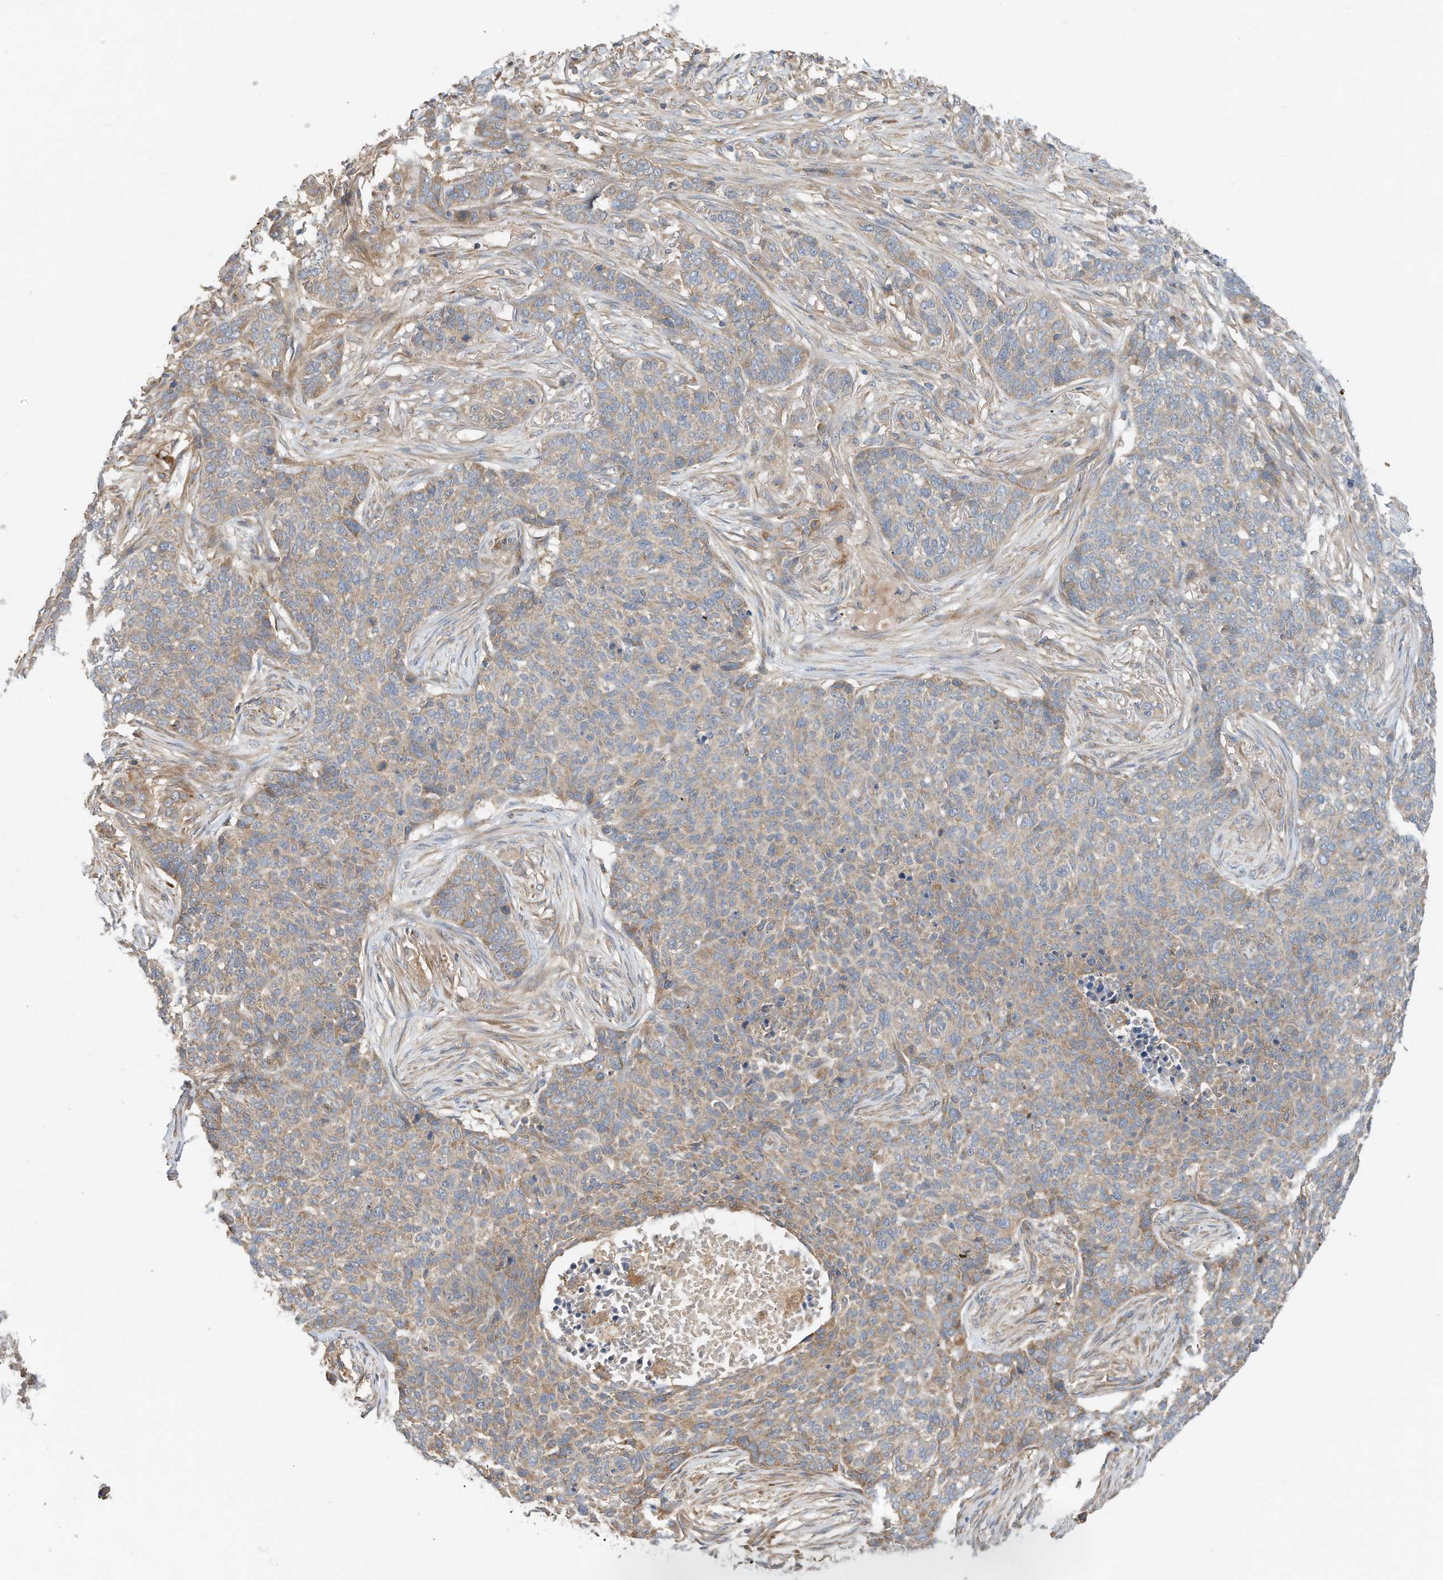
{"staining": {"intensity": "moderate", "quantity": ">75%", "location": "cytoplasmic/membranous"}, "tissue": "skin cancer", "cell_type": "Tumor cells", "image_type": "cancer", "snomed": [{"axis": "morphology", "description": "Basal cell carcinoma"}, {"axis": "topography", "description": "Skin"}], "caption": "Immunohistochemical staining of skin basal cell carcinoma displays medium levels of moderate cytoplasmic/membranous protein positivity in approximately >75% of tumor cells. Nuclei are stained in blue.", "gene": "CPAMD8", "patient": {"sex": "male", "age": 85}}